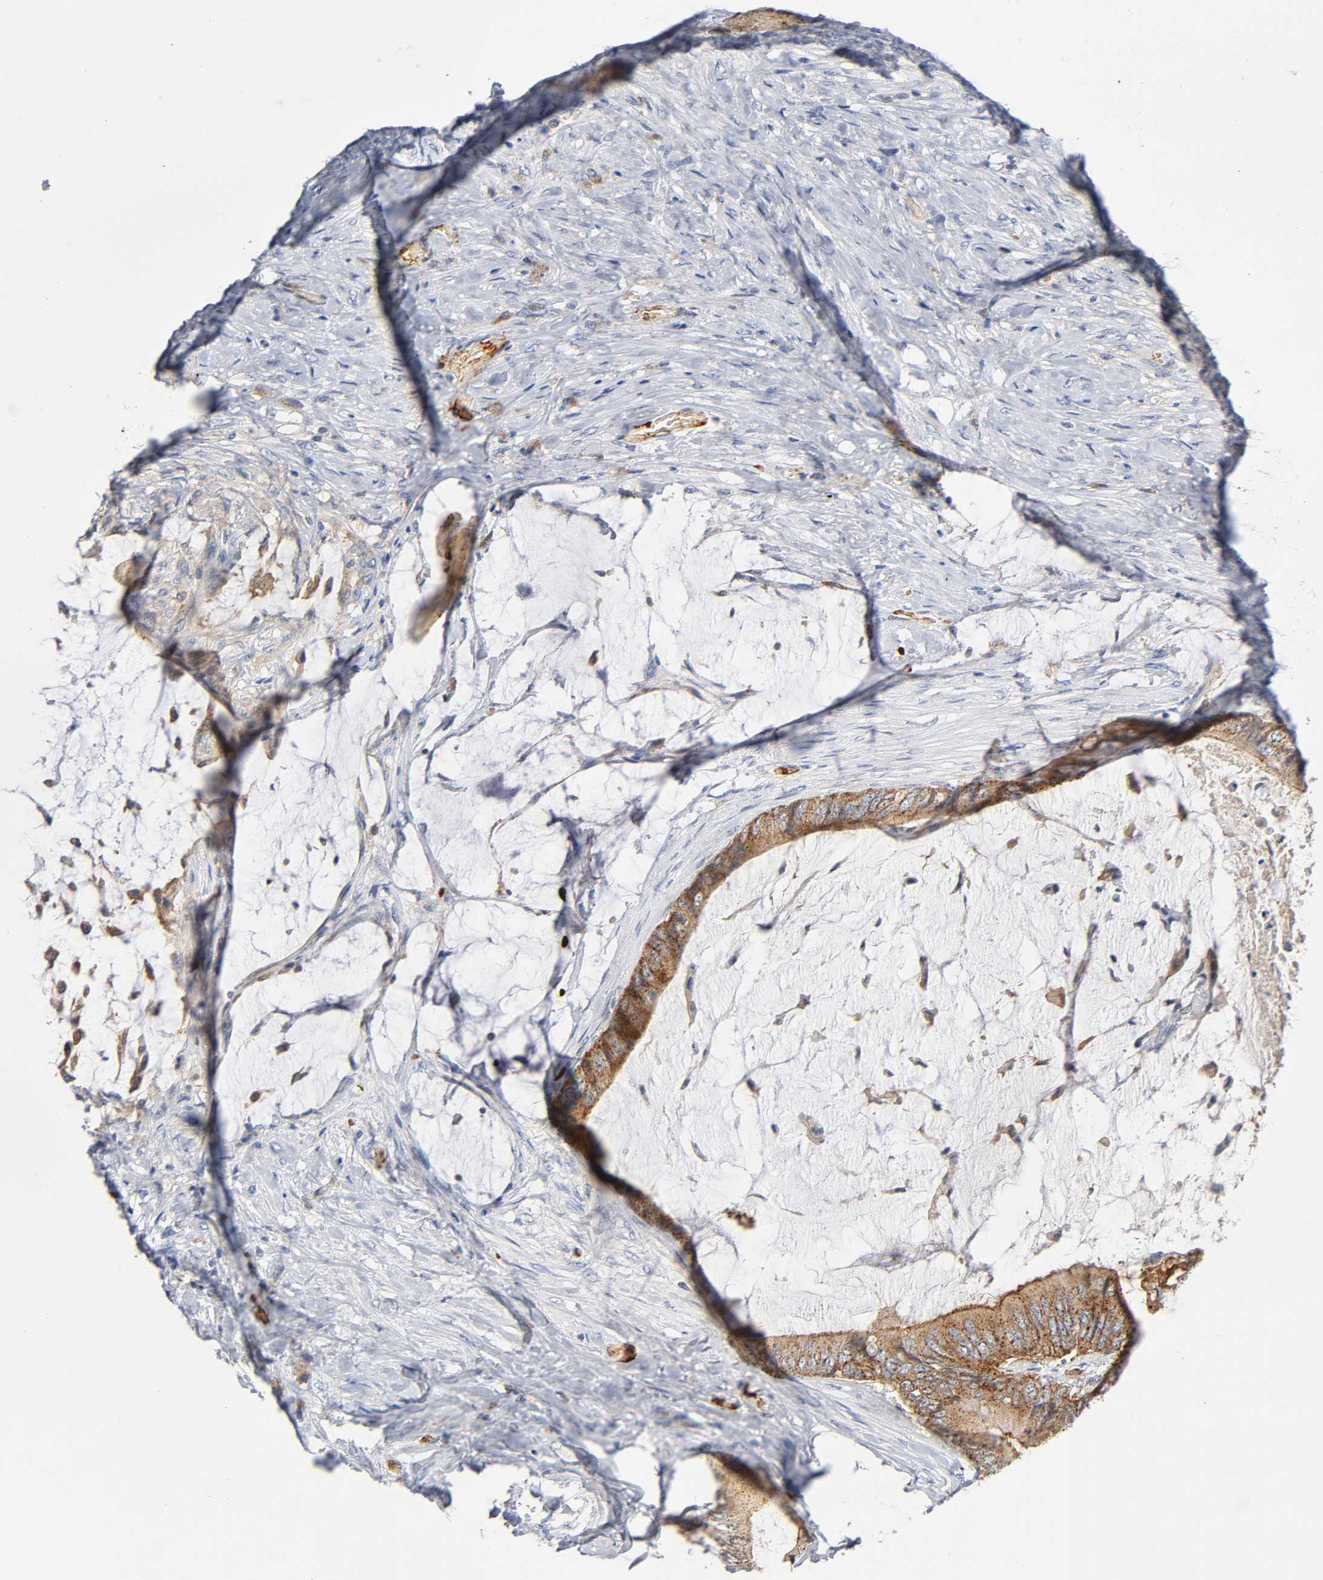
{"staining": {"intensity": "moderate", "quantity": ">75%", "location": "cytoplasmic/membranous"}, "tissue": "colorectal cancer", "cell_type": "Tumor cells", "image_type": "cancer", "snomed": [{"axis": "morphology", "description": "Normal tissue, NOS"}, {"axis": "morphology", "description": "Adenocarcinoma, NOS"}, {"axis": "topography", "description": "Rectum"}, {"axis": "topography", "description": "Peripheral nerve tissue"}], "caption": "Immunohistochemical staining of human colorectal cancer (adenocarcinoma) exhibits moderate cytoplasmic/membranous protein expression in about >75% of tumor cells.", "gene": "CD2AP", "patient": {"sex": "female", "age": 77}}